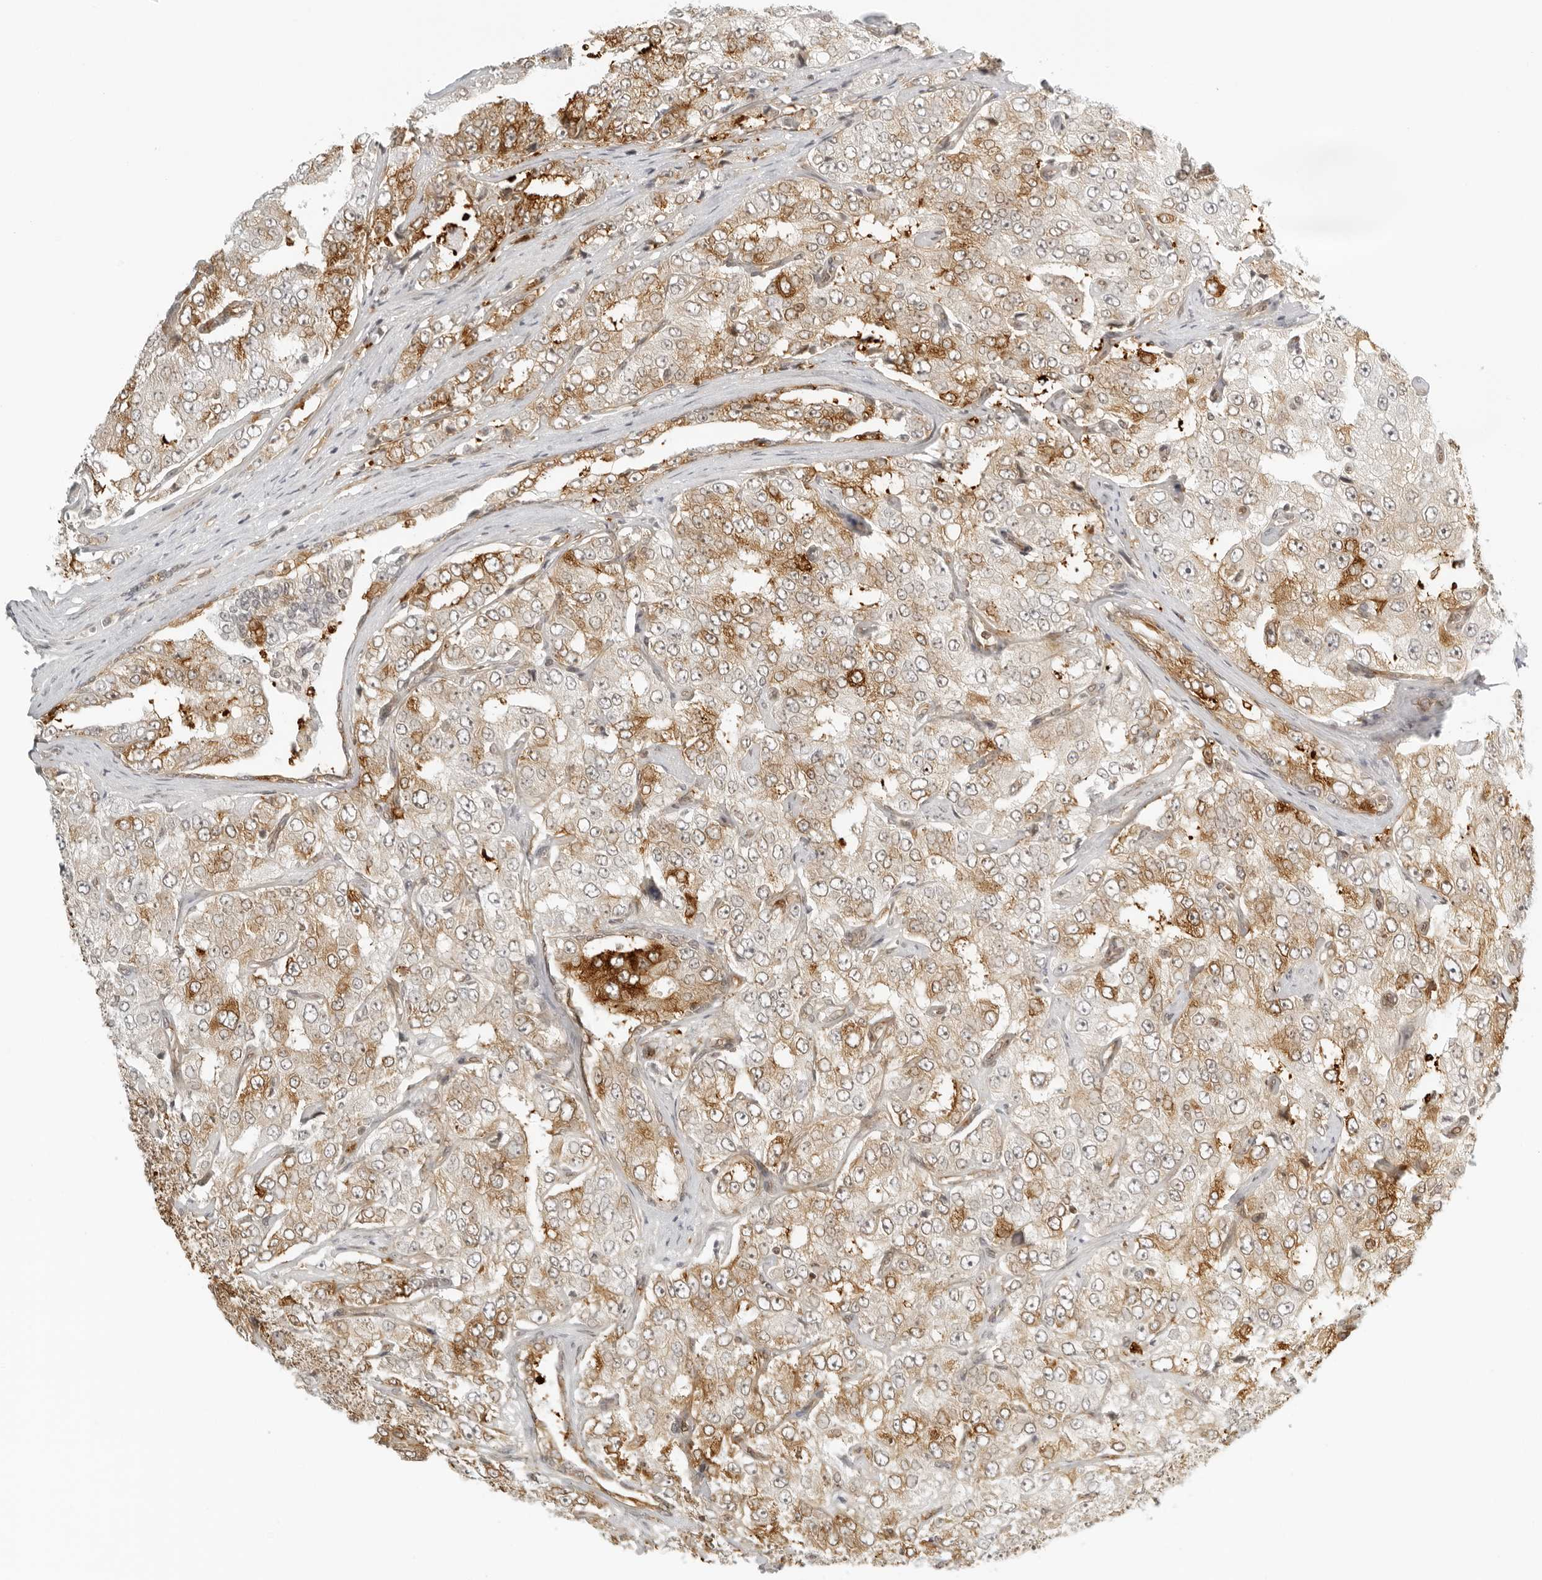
{"staining": {"intensity": "moderate", "quantity": ">75%", "location": "cytoplasmic/membranous"}, "tissue": "prostate cancer", "cell_type": "Tumor cells", "image_type": "cancer", "snomed": [{"axis": "morphology", "description": "Adenocarcinoma, High grade"}, {"axis": "topography", "description": "Prostate"}], "caption": "The immunohistochemical stain labels moderate cytoplasmic/membranous positivity in tumor cells of prostate cancer tissue.", "gene": "EIF4G1", "patient": {"sex": "male", "age": 58}}